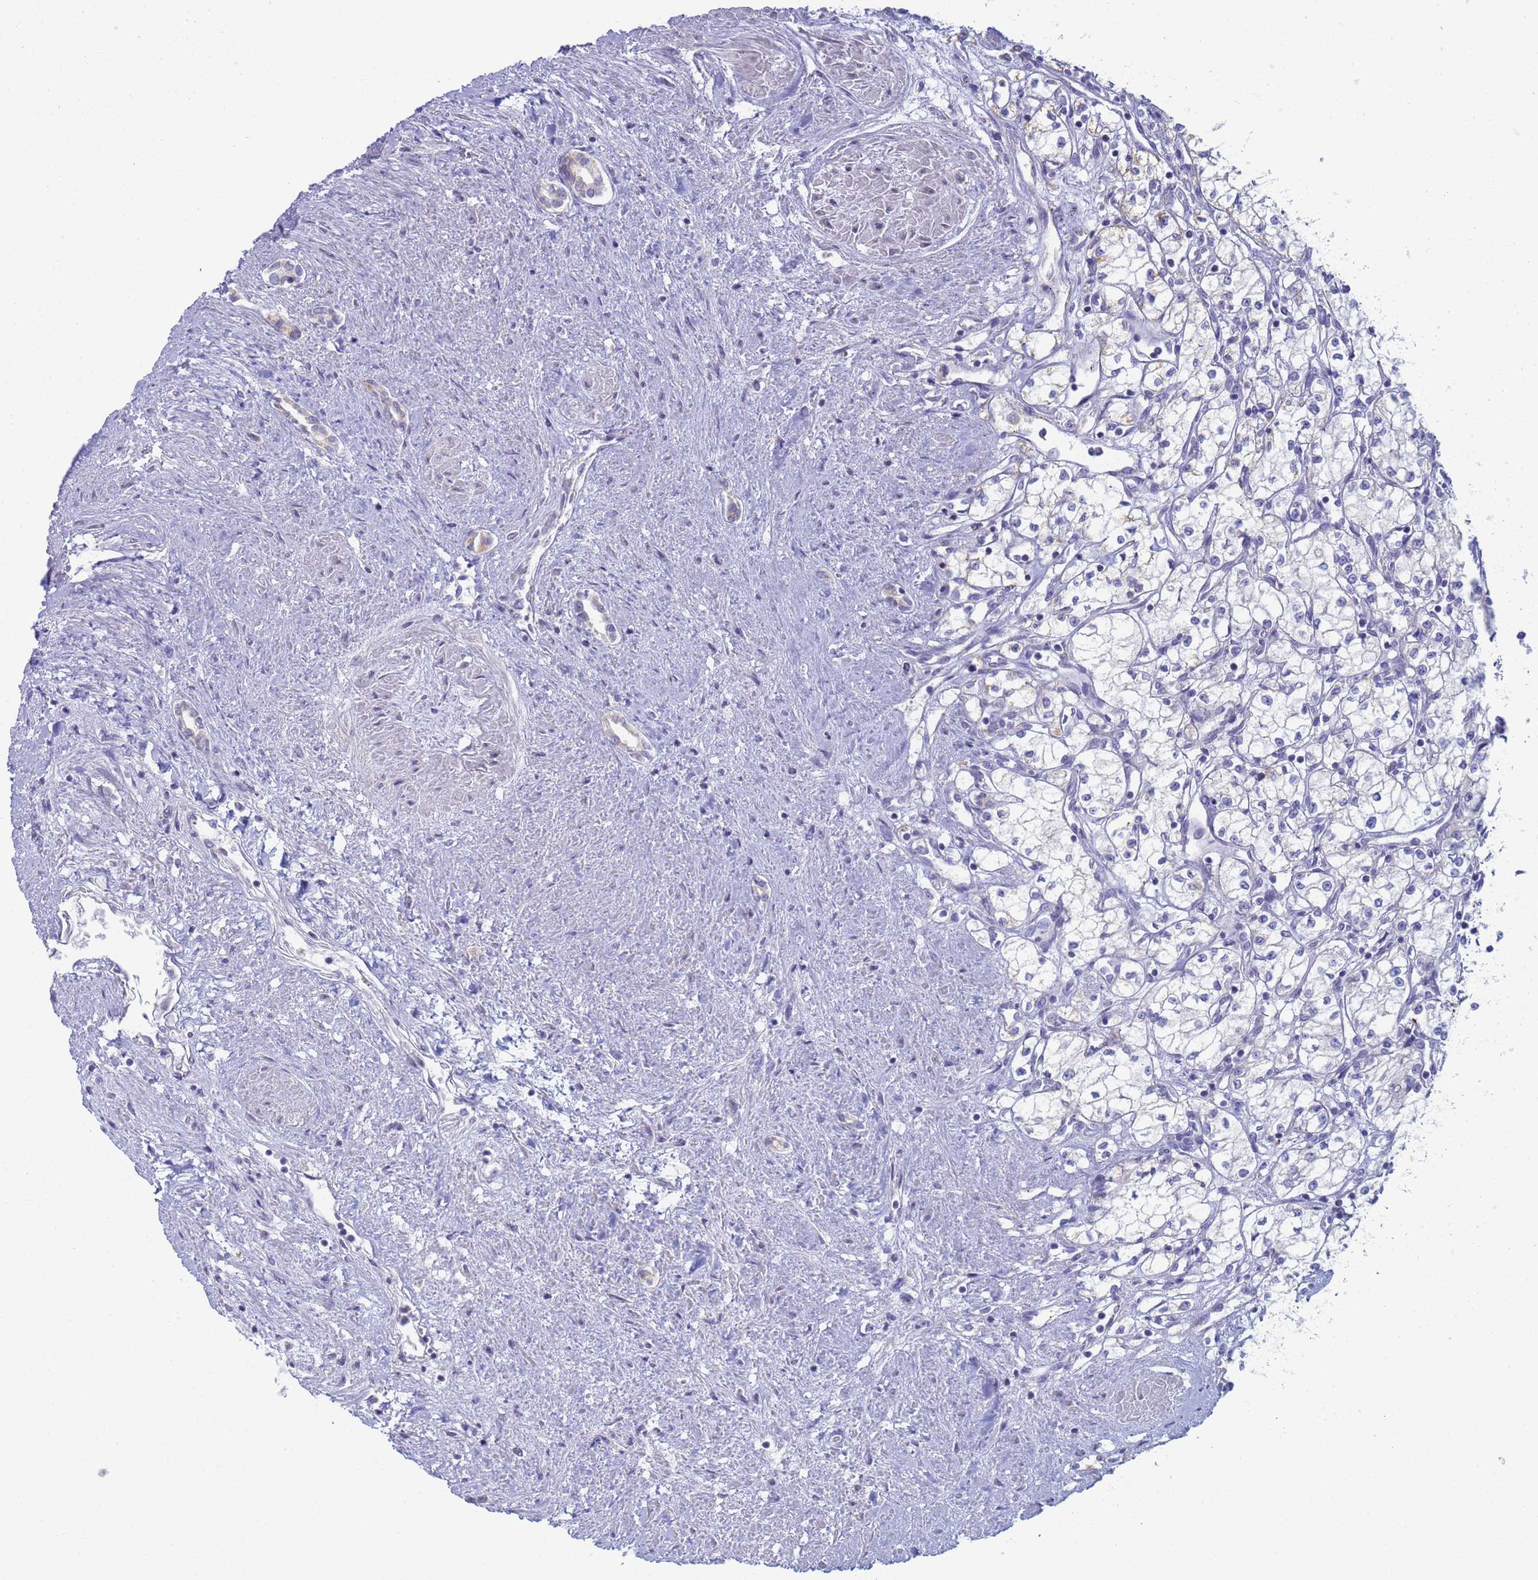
{"staining": {"intensity": "negative", "quantity": "none", "location": "none"}, "tissue": "renal cancer", "cell_type": "Tumor cells", "image_type": "cancer", "snomed": [{"axis": "morphology", "description": "Adenocarcinoma, NOS"}, {"axis": "topography", "description": "Kidney"}], "caption": "Human renal cancer stained for a protein using IHC demonstrates no positivity in tumor cells.", "gene": "CR1", "patient": {"sex": "male", "age": 59}}